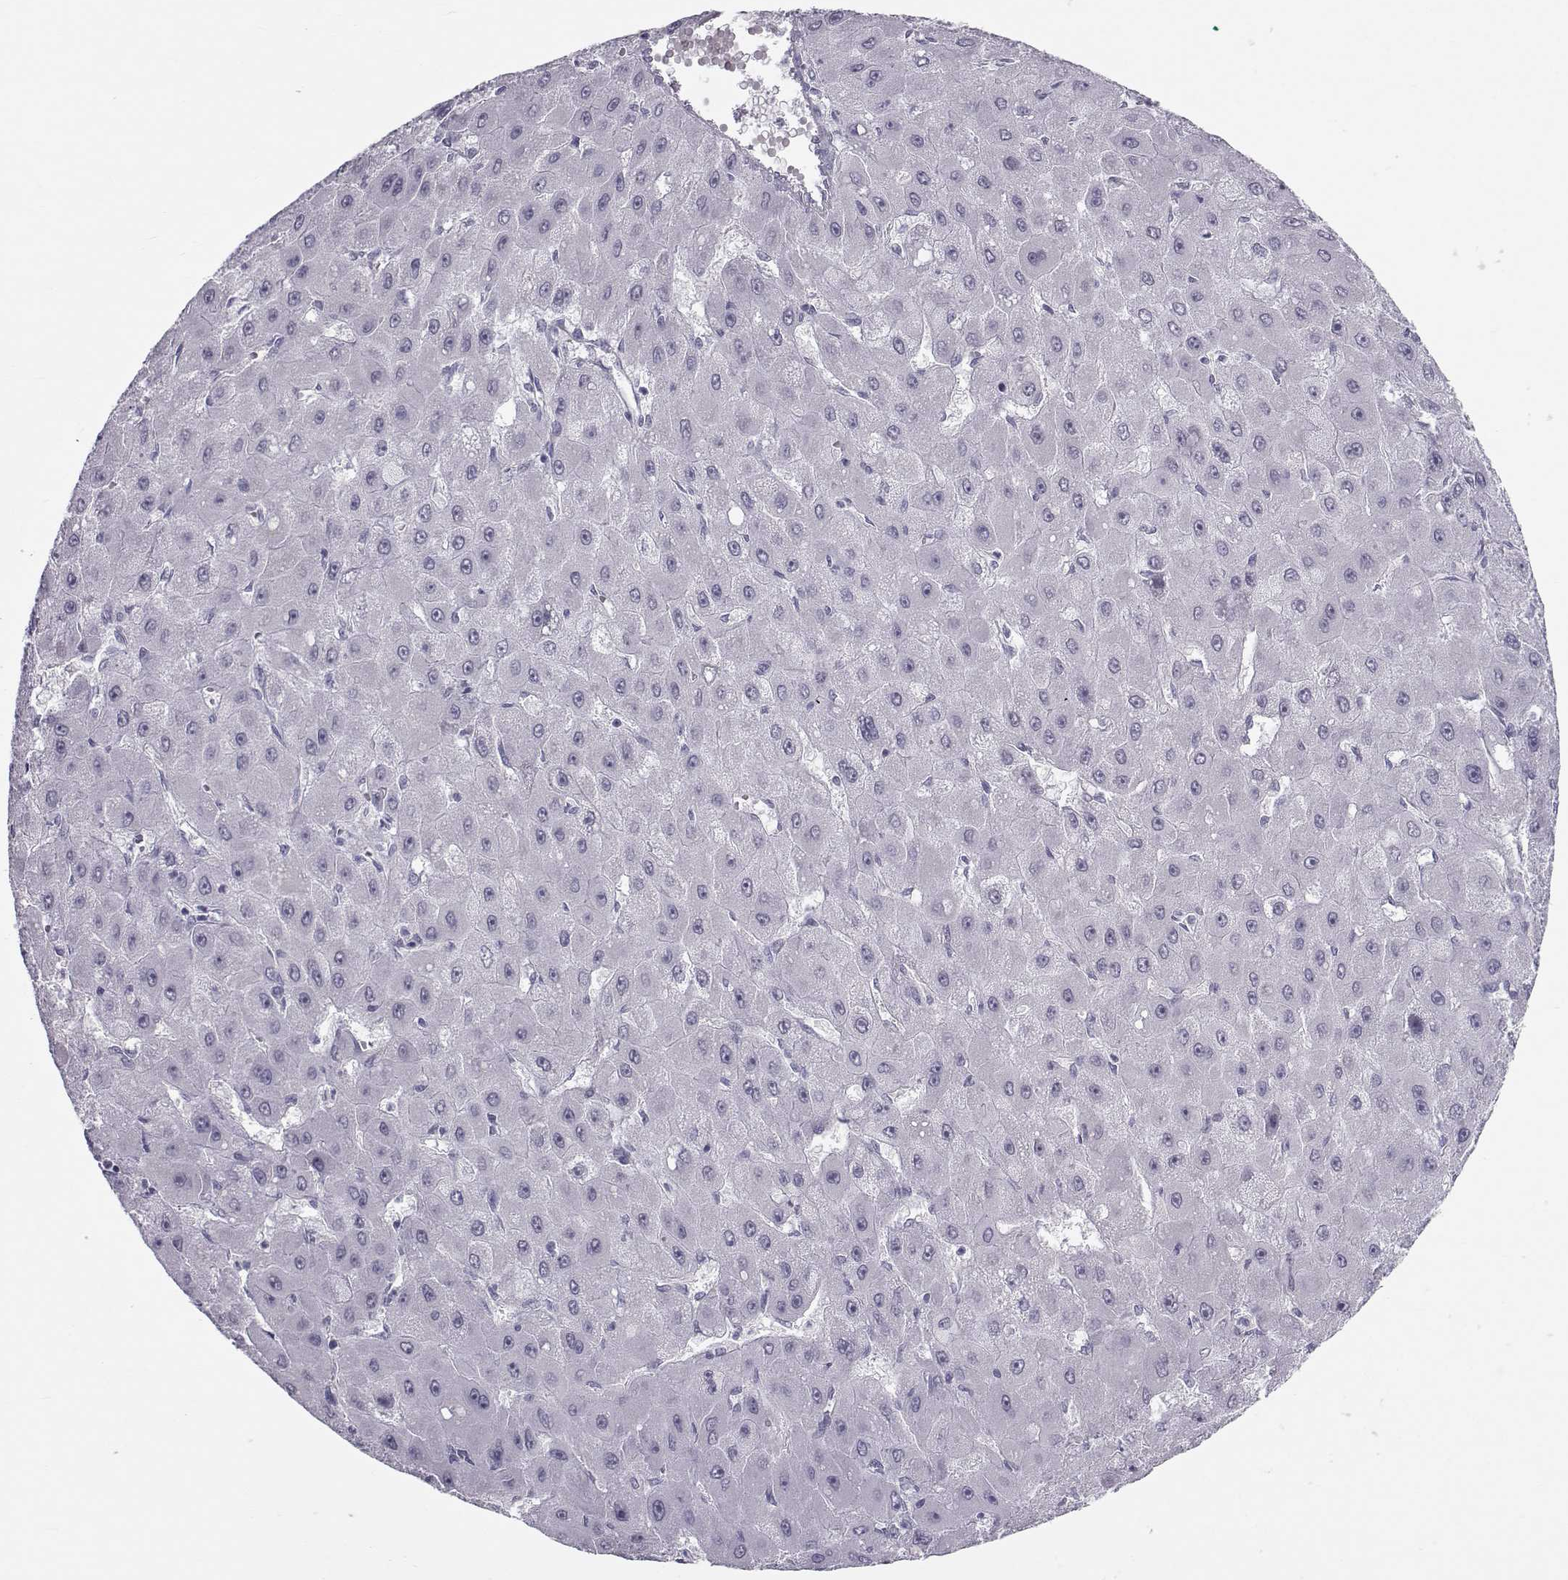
{"staining": {"intensity": "negative", "quantity": "none", "location": "none"}, "tissue": "liver cancer", "cell_type": "Tumor cells", "image_type": "cancer", "snomed": [{"axis": "morphology", "description": "Carcinoma, Hepatocellular, NOS"}, {"axis": "topography", "description": "Liver"}], "caption": "Immunohistochemistry histopathology image of human liver hepatocellular carcinoma stained for a protein (brown), which reveals no expression in tumor cells. (Stains: DAB (3,3'-diaminobenzidine) immunohistochemistry with hematoxylin counter stain, Microscopy: brightfield microscopy at high magnification).", "gene": "GARIN3", "patient": {"sex": "female", "age": 25}}